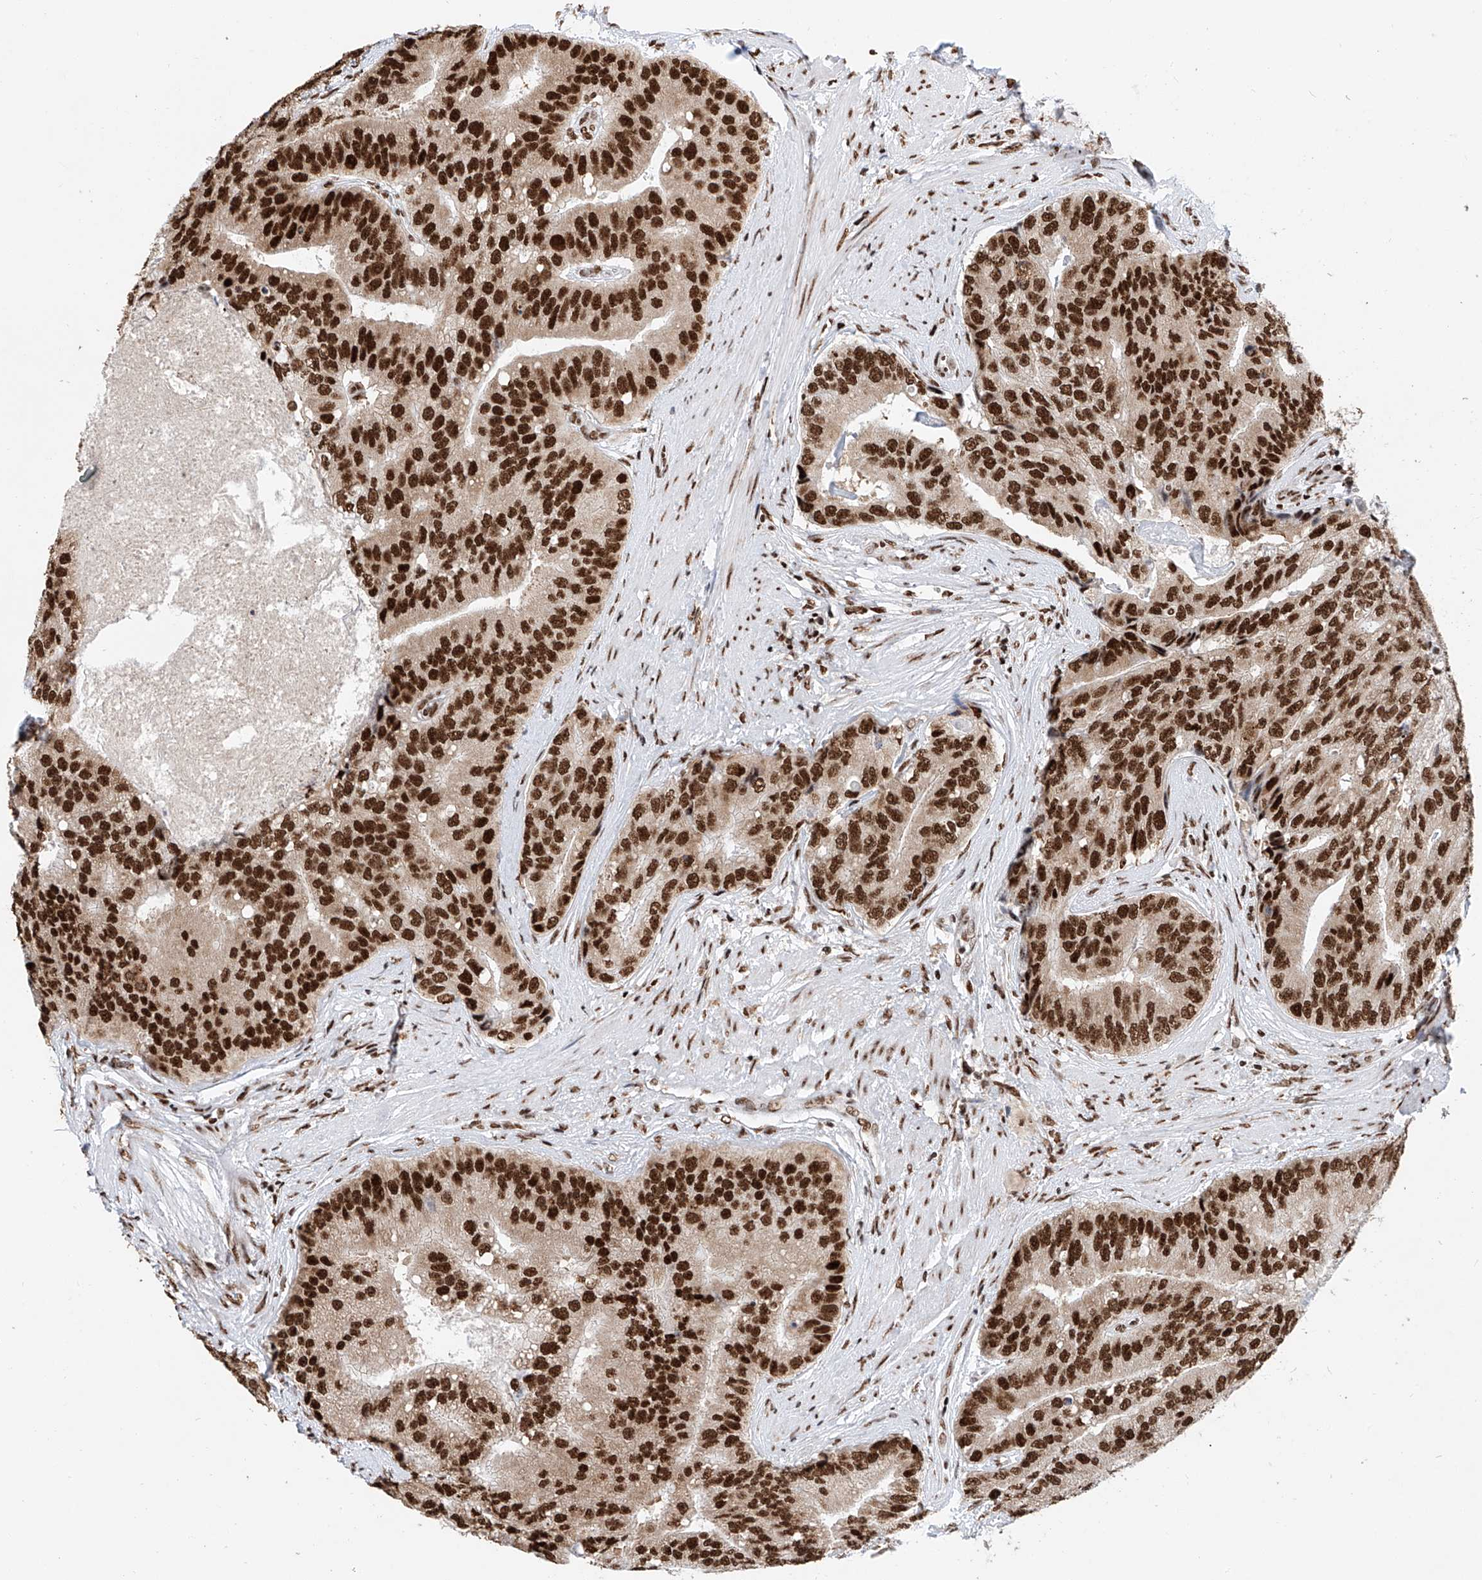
{"staining": {"intensity": "strong", "quantity": ">75%", "location": "nuclear"}, "tissue": "prostate cancer", "cell_type": "Tumor cells", "image_type": "cancer", "snomed": [{"axis": "morphology", "description": "Adenocarcinoma, High grade"}, {"axis": "topography", "description": "Prostate"}], "caption": "Strong nuclear protein staining is identified in approximately >75% of tumor cells in prostate cancer (adenocarcinoma (high-grade)).", "gene": "SRSF6", "patient": {"sex": "male", "age": 70}}